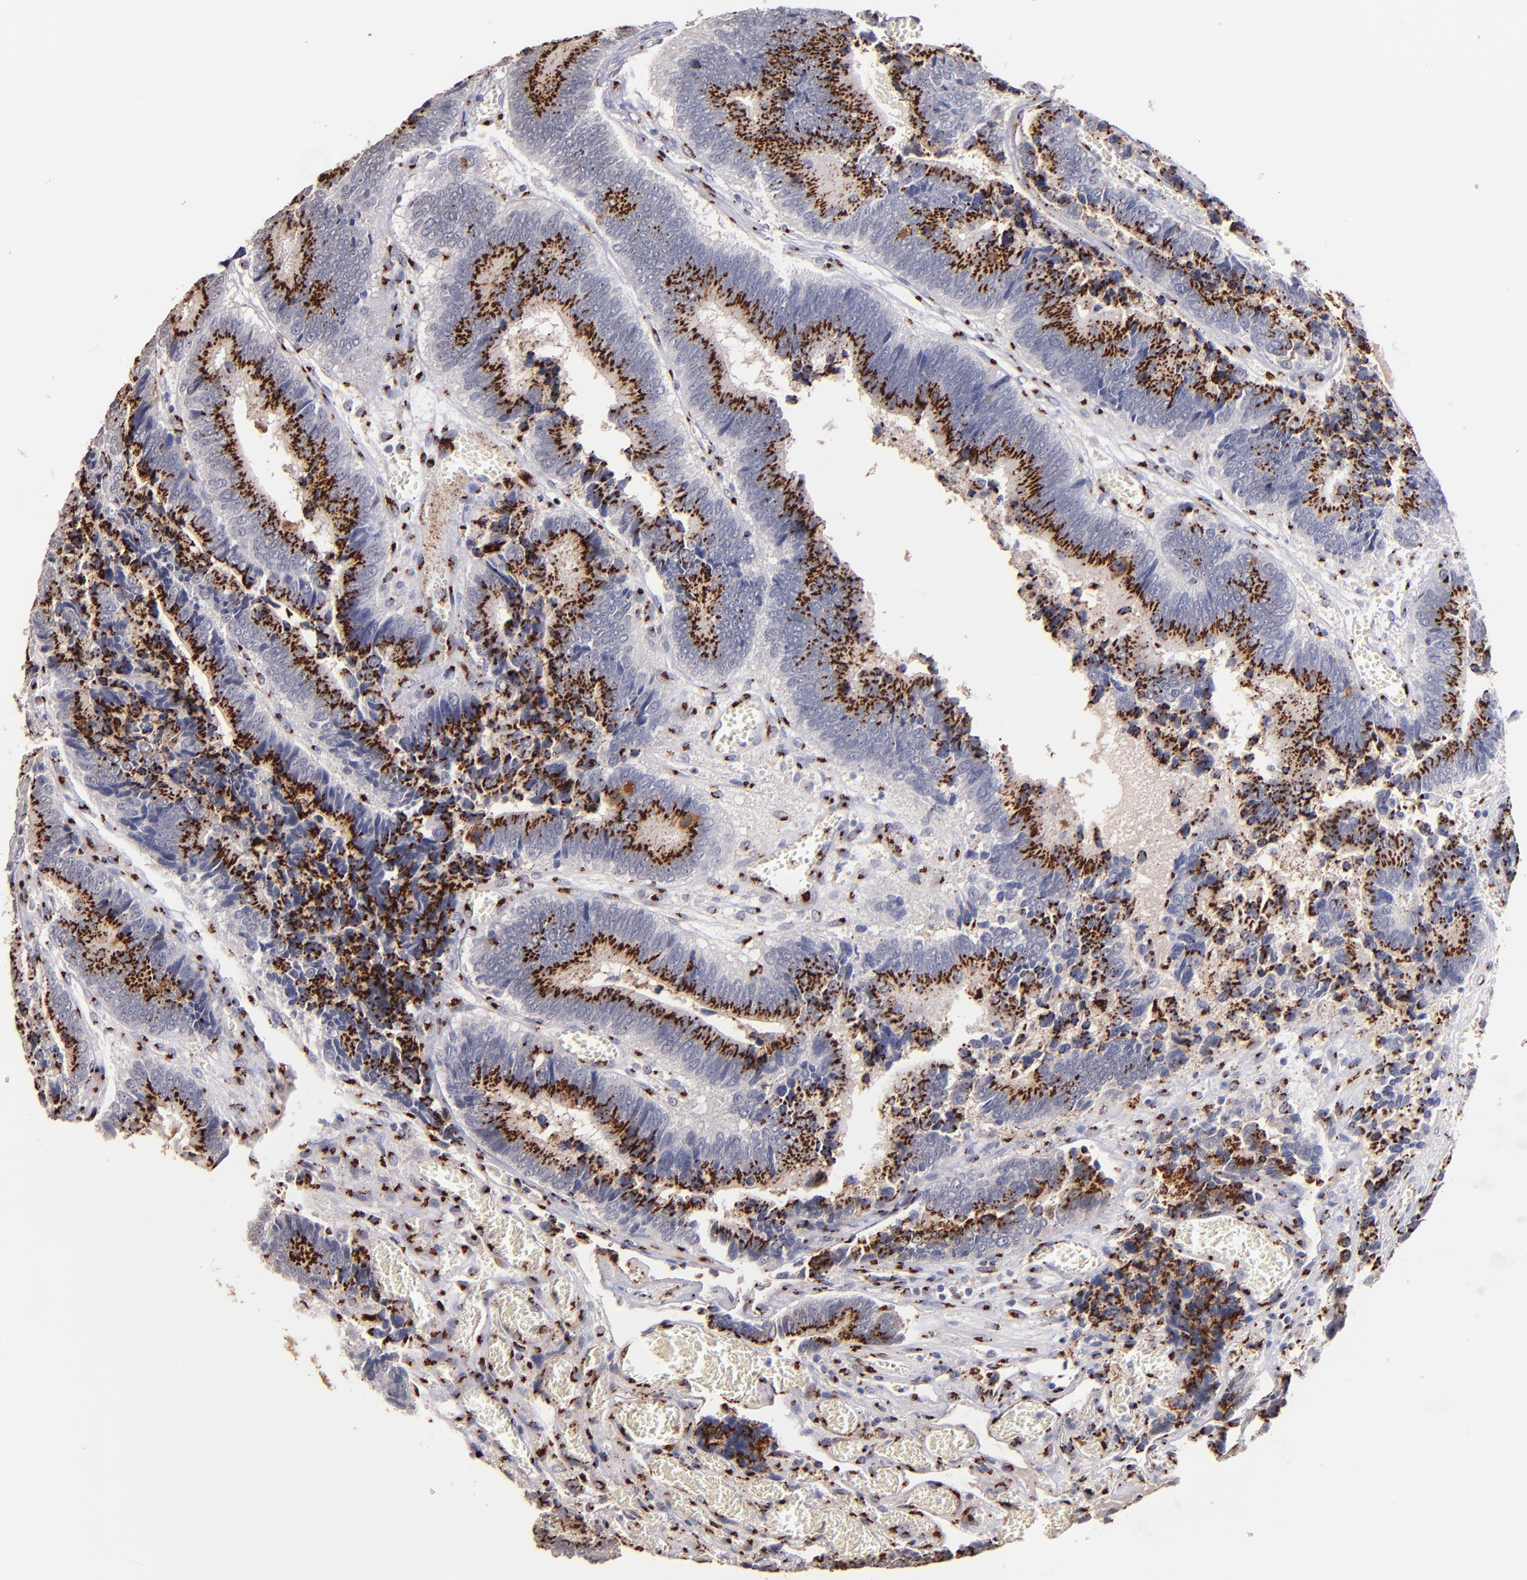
{"staining": {"intensity": "strong", "quantity": ">75%", "location": "cytoplasmic/membranous"}, "tissue": "colorectal cancer", "cell_type": "Tumor cells", "image_type": "cancer", "snomed": [{"axis": "morphology", "description": "Adenocarcinoma, NOS"}, {"axis": "topography", "description": "Colon"}], "caption": "High-magnification brightfield microscopy of colorectal cancer stained with DAB (3,3'-diaminobenzidine) (brown) and counterstained with hematoxylin (blue). tumor cells exhibit strong cytoplasmic/membranous expression is identified in about>75% of cells.", "gene": "GOLIM4", "patient": {"sex": "male", "age": 72}}